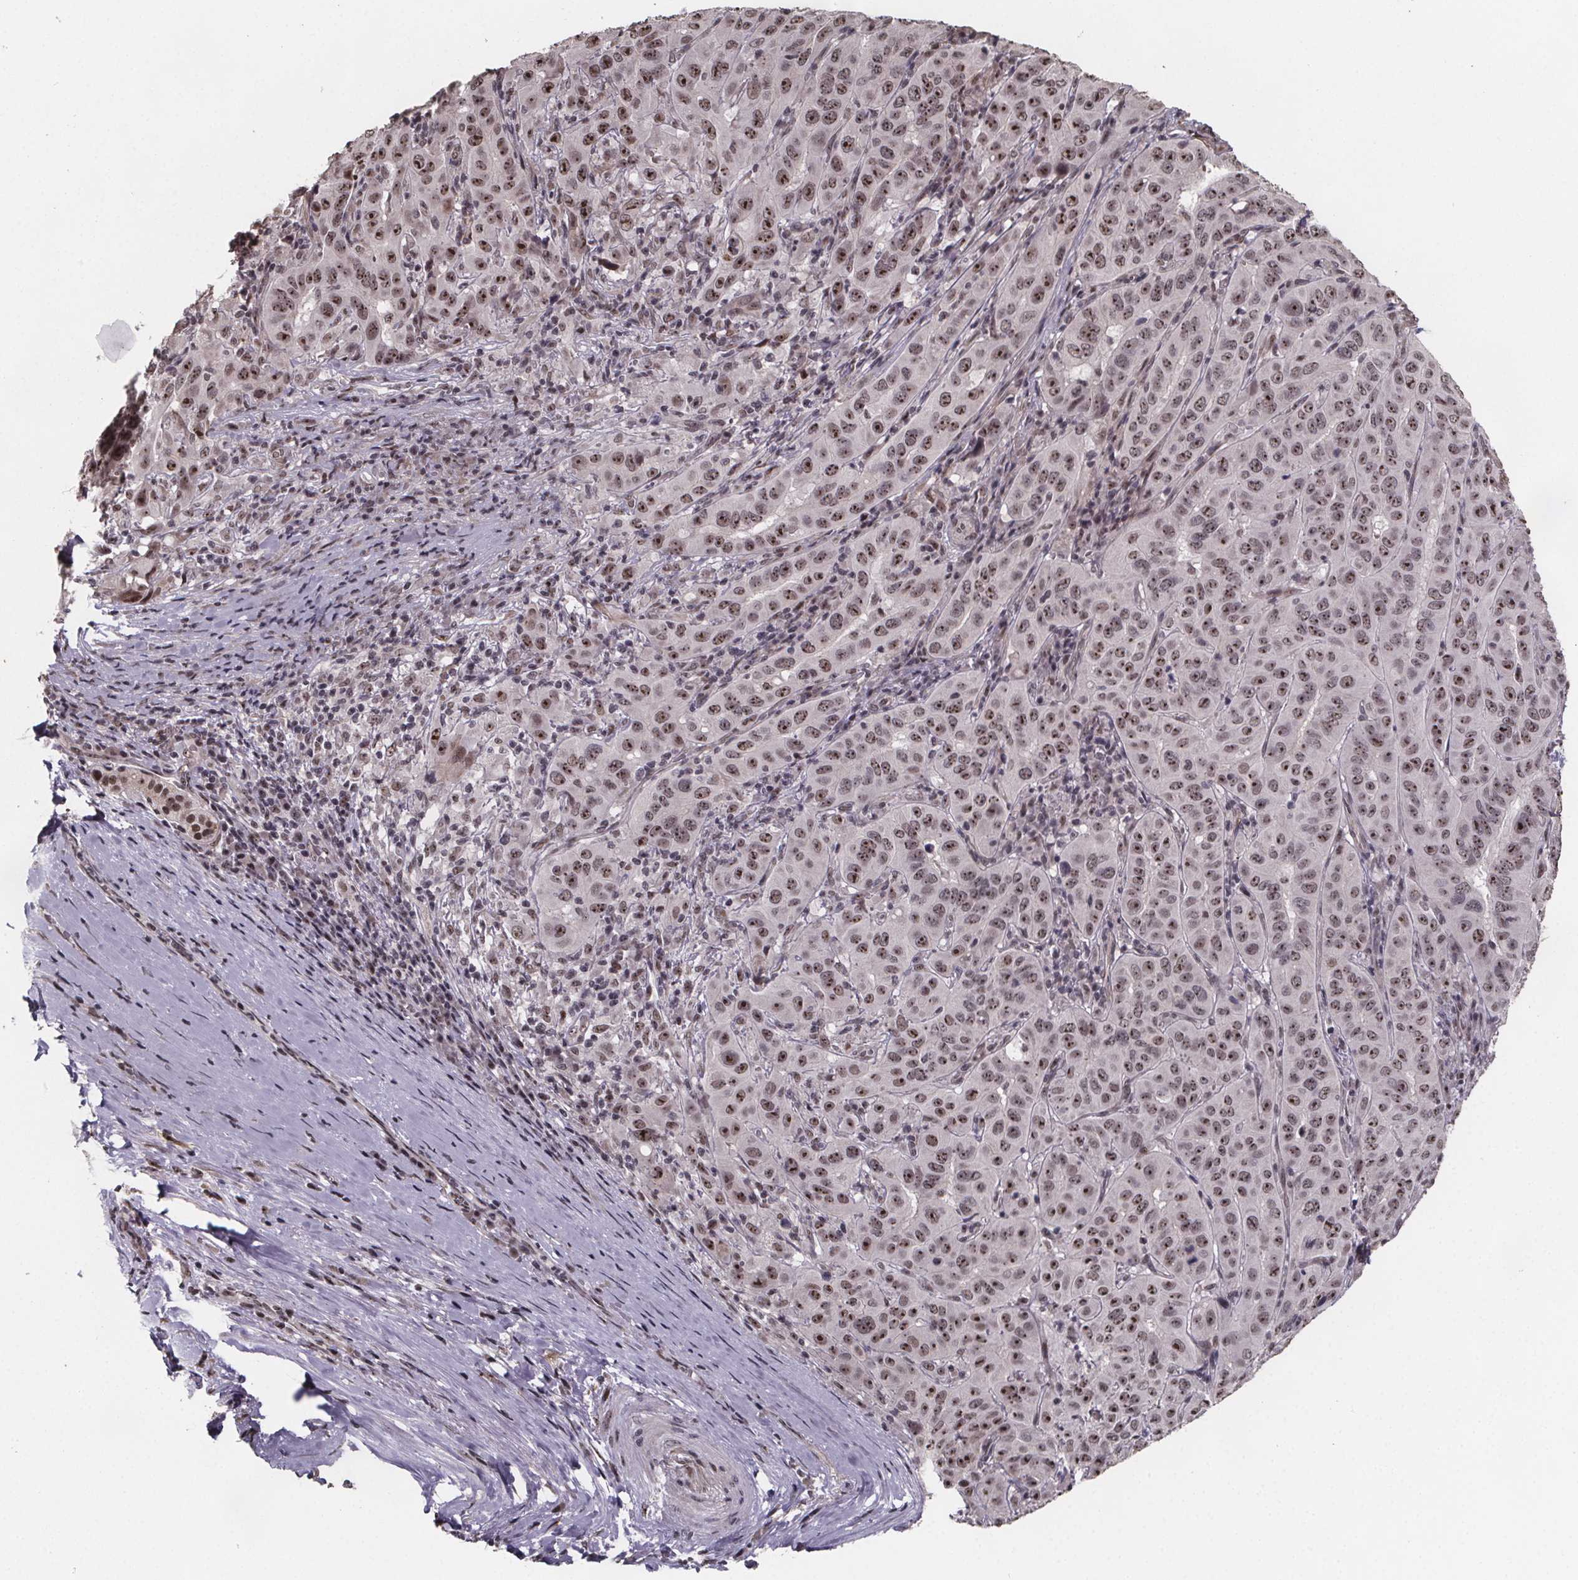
{"staining": {"intensity": "moderate", "quantity": ">75%", "location": "nuclear"}, "tissue": "pancreatic cancer", "cell_type": "Tumor cells", "image_type": "cancer", "snomed": [{"axis": "morphology", "description": "Adenocarcinoma, NOS"}, {"axis": "topography", "description": "Pancreas"}], "caption": "Immunohistochemical staining of human pancreatic cancer (adenocarcinoma) shows medium levels of moderate nuclear staining in approximately >75% of tumor cells.", "gene": "U2SURP", "patient": {"sex": "male", "age": 63}}